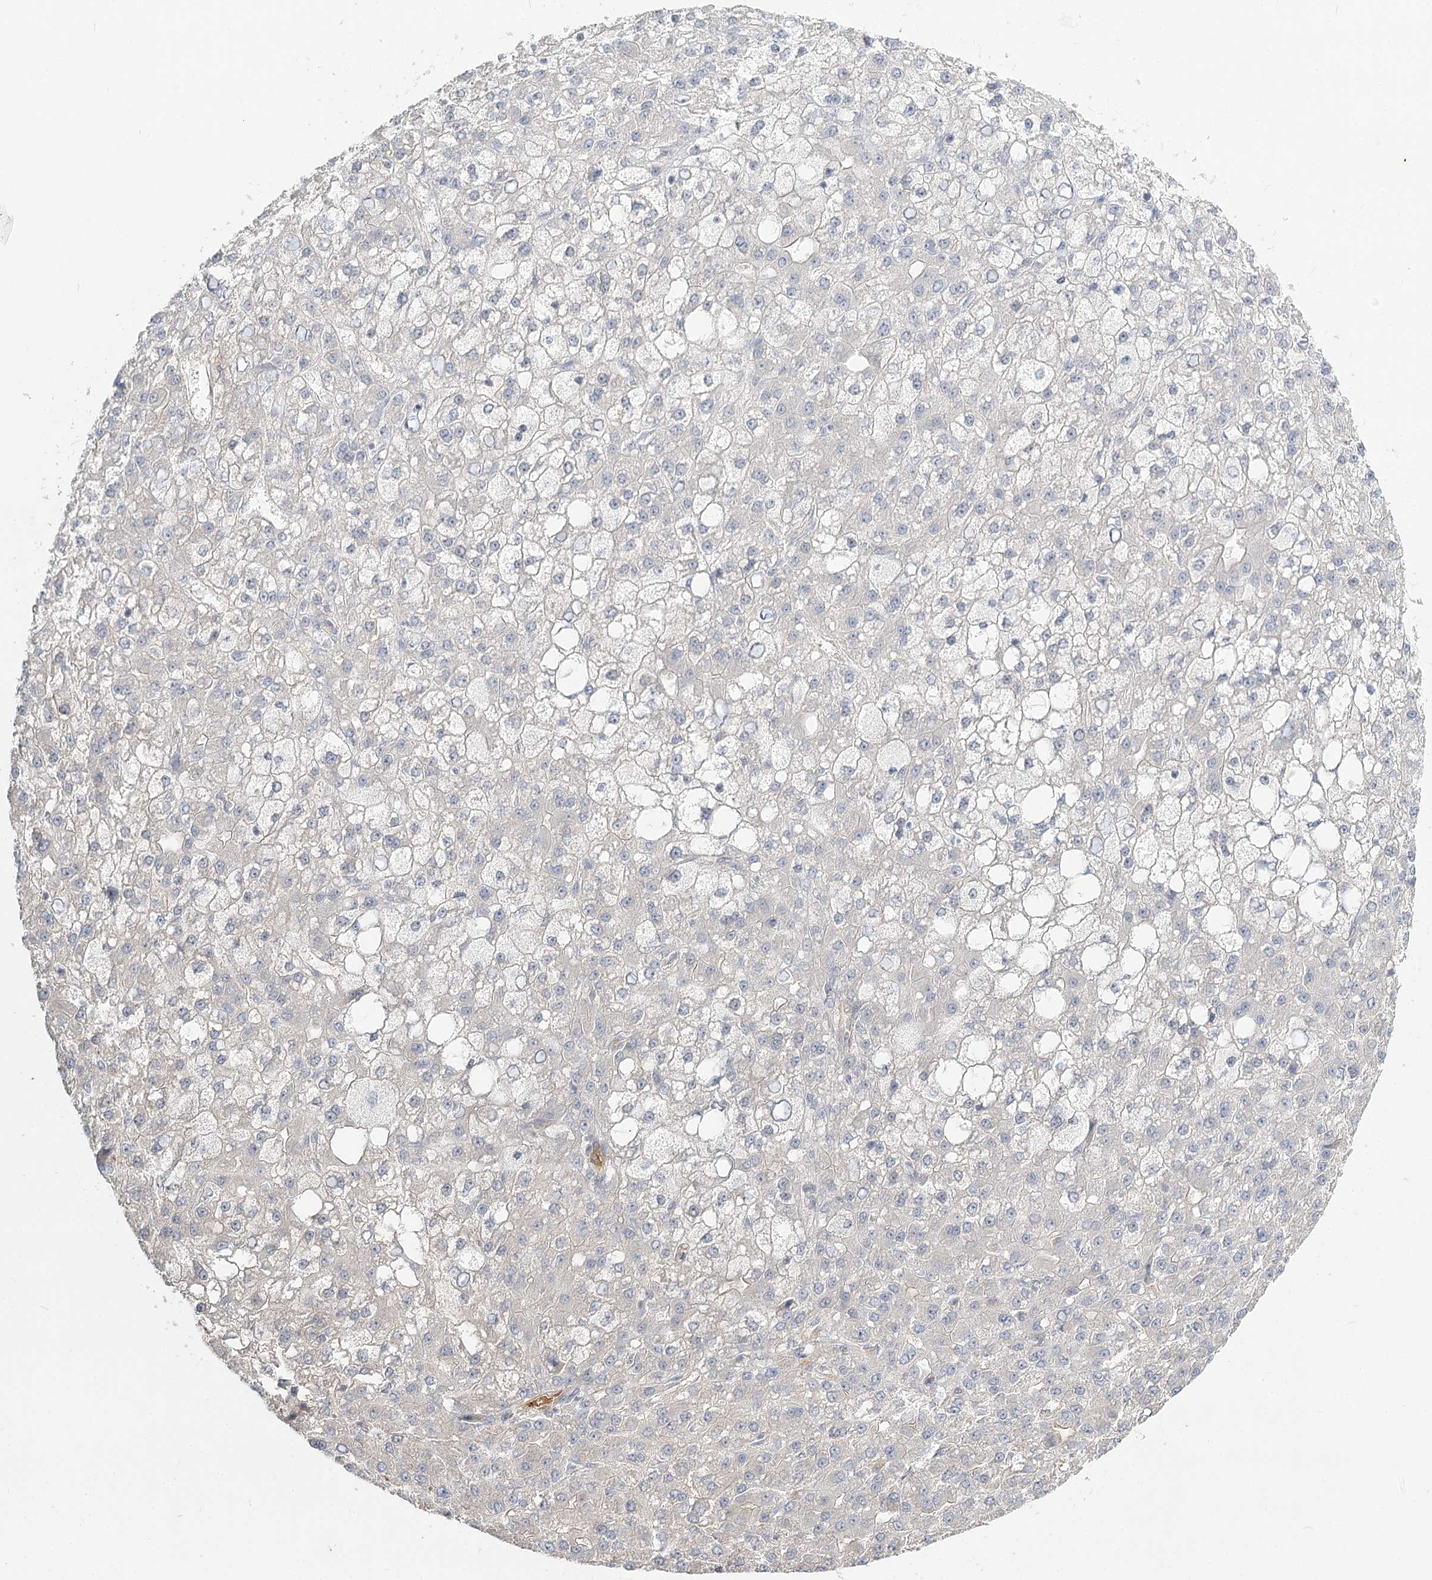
{"staining": {"intensity": "negative", "quantity": "none", "location": "none"}, "tissue": "liver cancer", "cell_type": "Tumor cells", "image_type": "cancer", "snomed": [{"axis": "morphology", "description": "Carcinoma, Hepatocellular, NOS"}, {"axis": "topography", "description": "Liver"}], "caption": "Micrograph shows no protein staining in tumor cells of liver hepatocellular carcinoma tissue. The staining is performed using DAB brown chromogen with nuclei counter-stained in using hematoxylin.", "gene": "GUCY2C", "patient": {"sex": "male", "age": 67}}